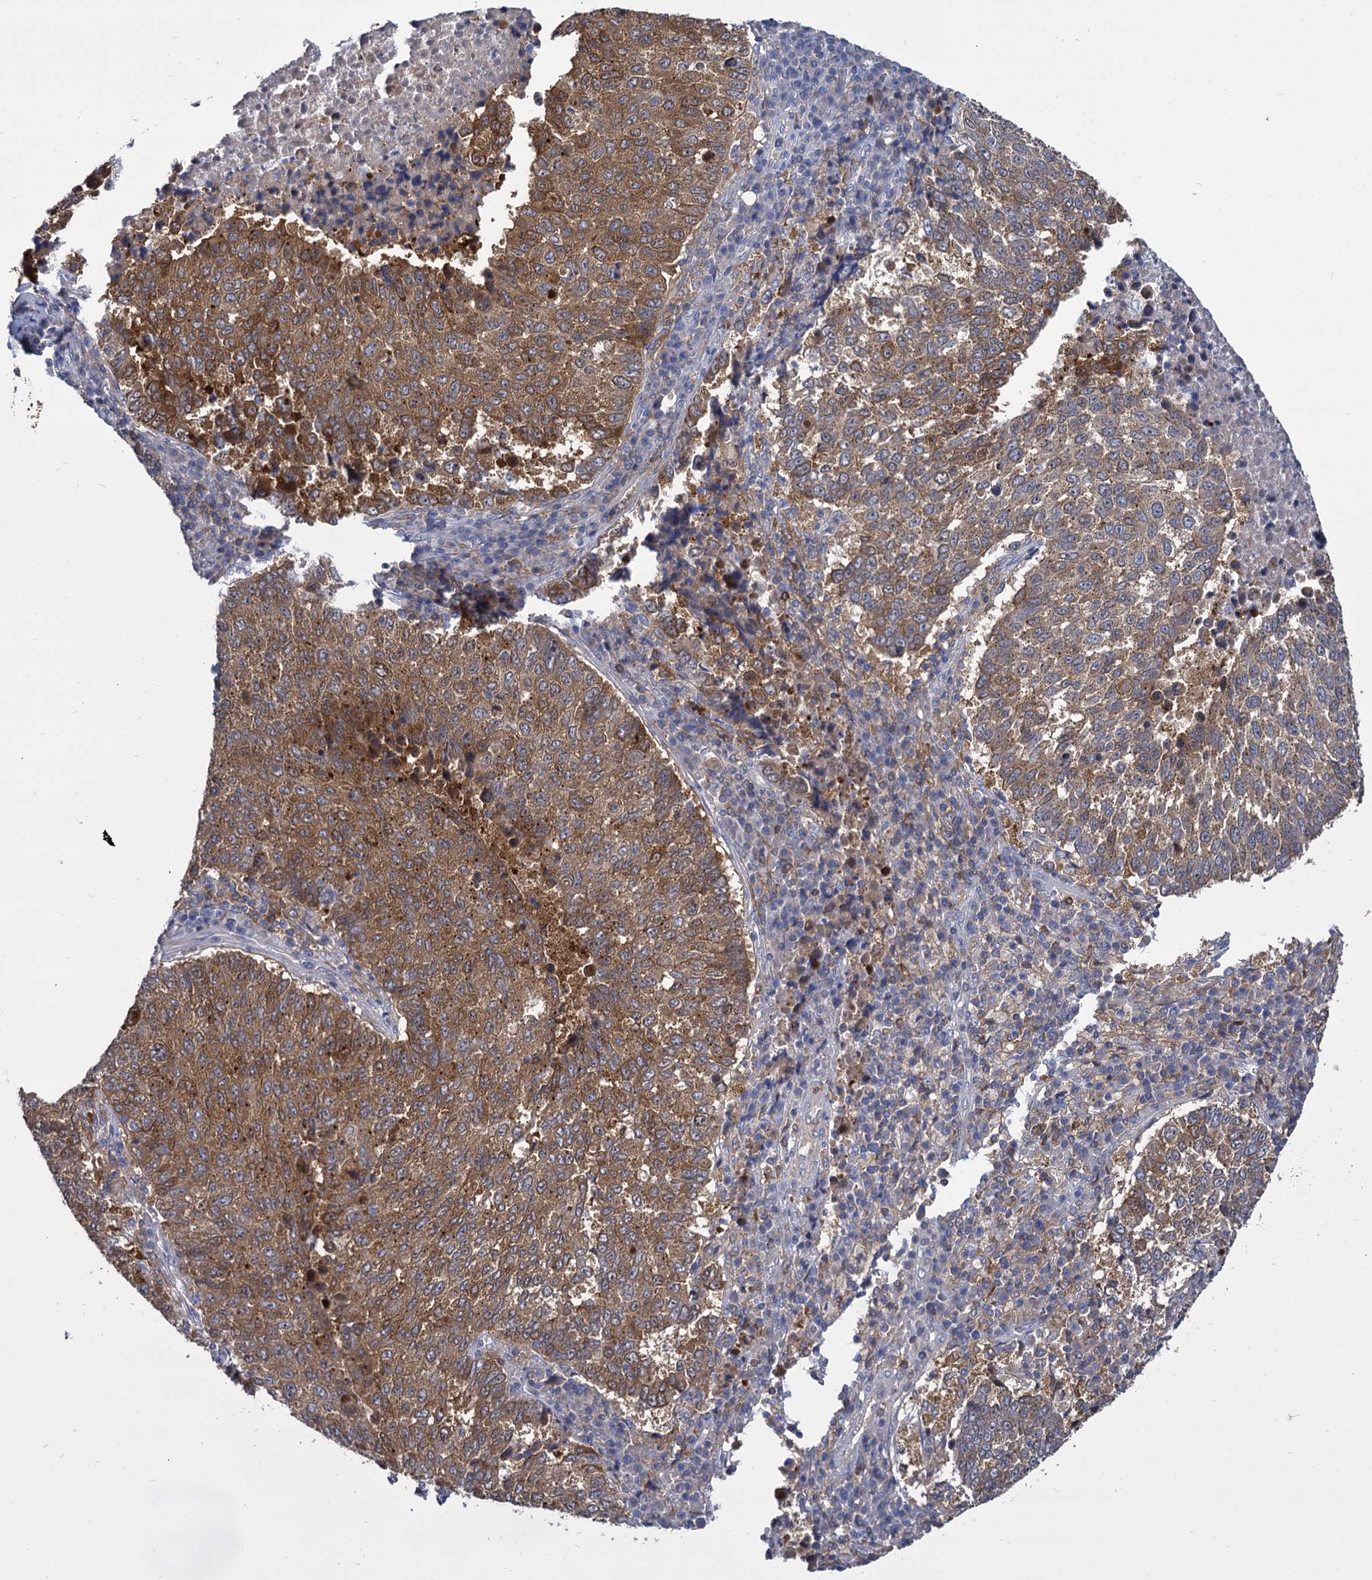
{"staining": {"intensity": "moderate", "quantity": ">75%", "location": "cytoplasmic/membranous"}, "tissue": "lung cancer", "cell_type": "Tumor cells", "image_type": "cancer", "snomed": [{"axis": "morphology", "description": "Squamous cell carcinoma, NOS"}, {"axis": "topography", "description": "Lung"}], "caption": "Immunohistochemical staining of lung cancer (squamous cell carcinoma) shows medium levels of moderate cytoplasmic/membranous protein expression in approximately >75% of tumor cells.", "gene": "GCLC", "patient": {"sex": "male", "age": 73}}